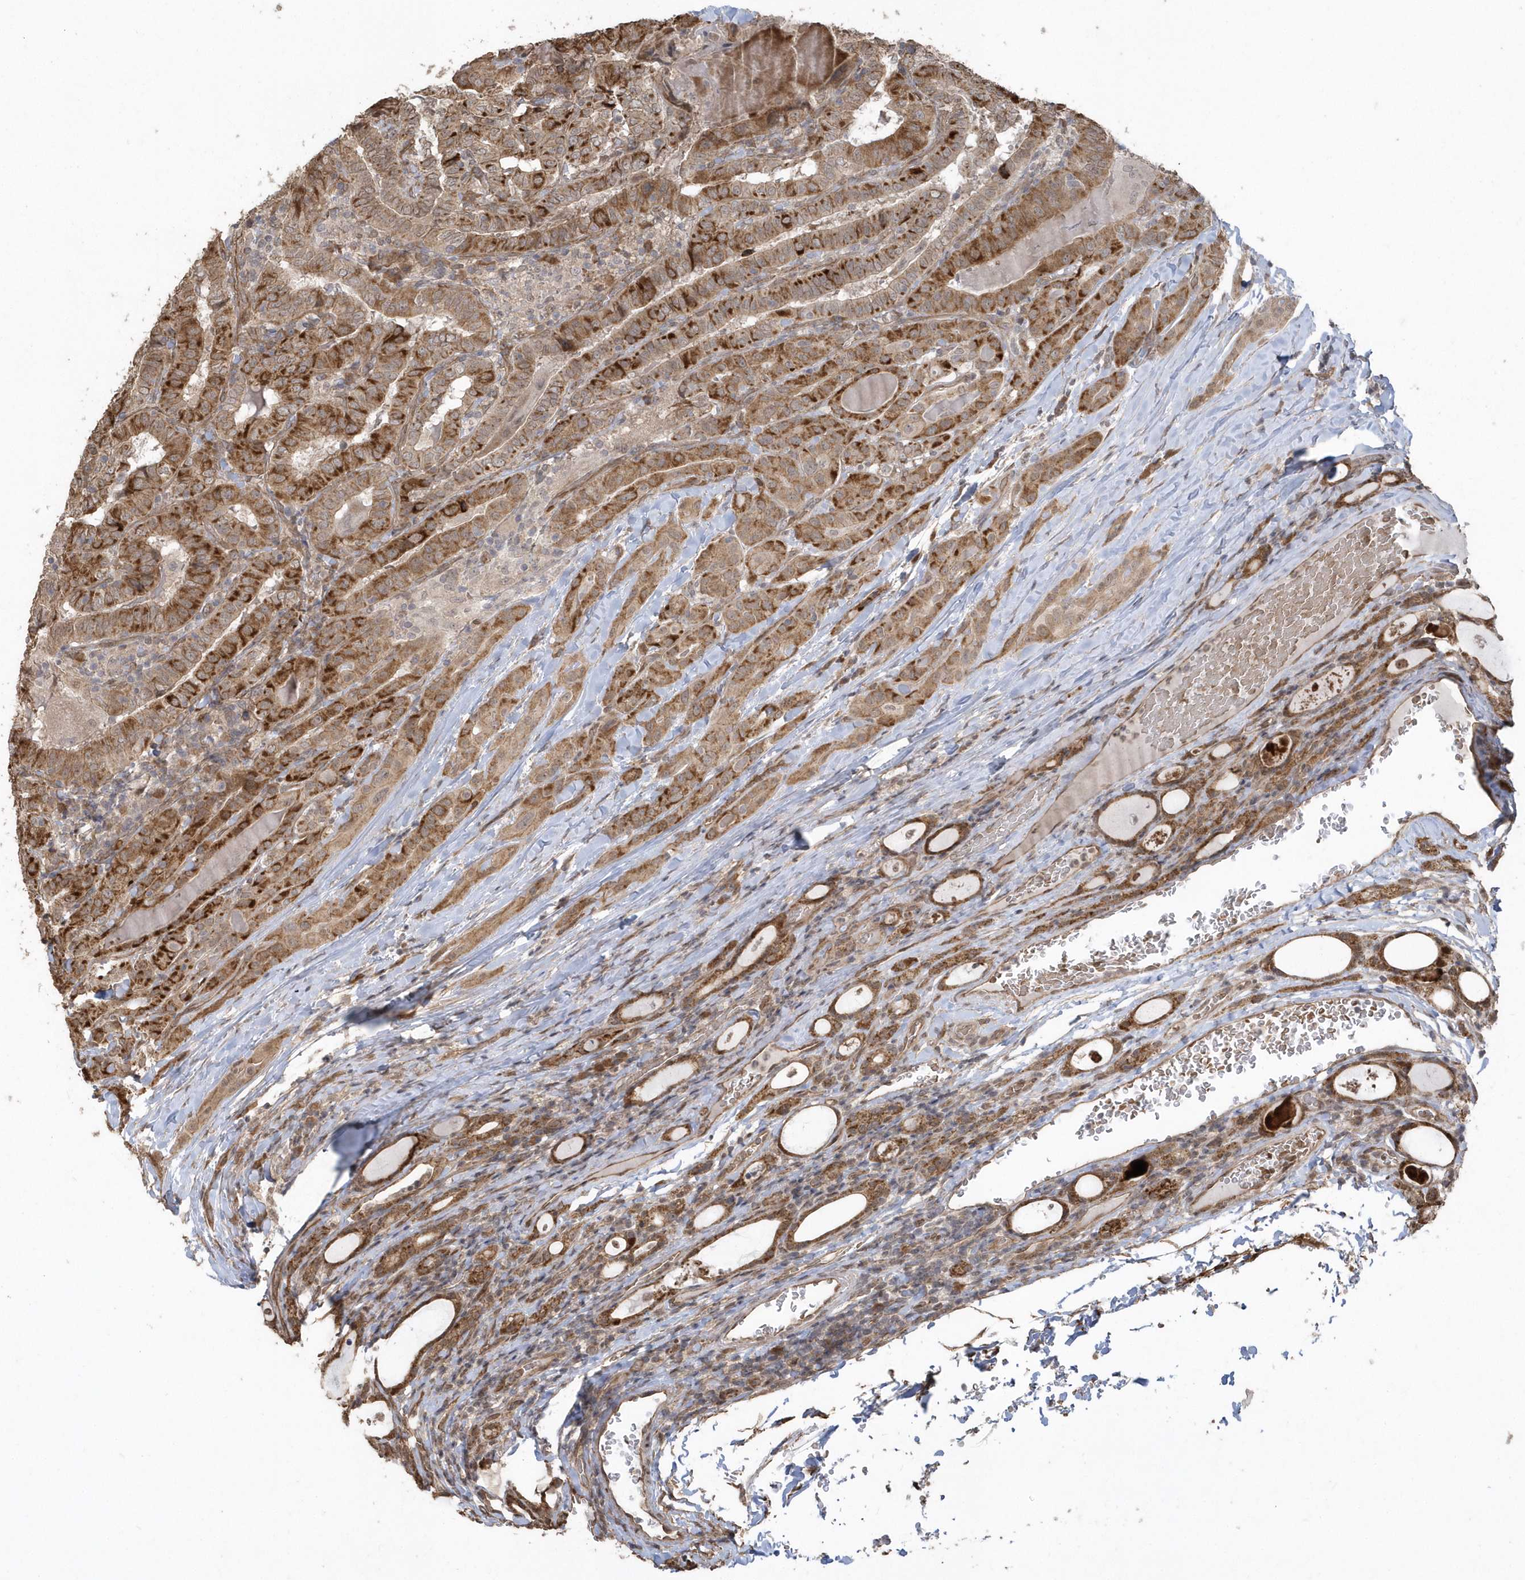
{"staining": {"intensity": "strong", "quantity": ">75%", "location": "cytoplasmic/membranous"}, "tissue": "thyroid cancer", "cell_type": "Tumor cells", "image_type": "cancer", "snomed": [{"axis": "morphology", "description": "Papillary adenocarcinoma, NOS"}, {"axis": "topography", "description": "Thyroid gland"}], "caption": "Protein staining reveals strong cytoplasmic/membranous staining in approximately >75% of tumor cells in thyroid cancer (papillary adenocarcinoma).", "gene": "HERPUD1", "patient": {"sex": "female", "age": 72}}